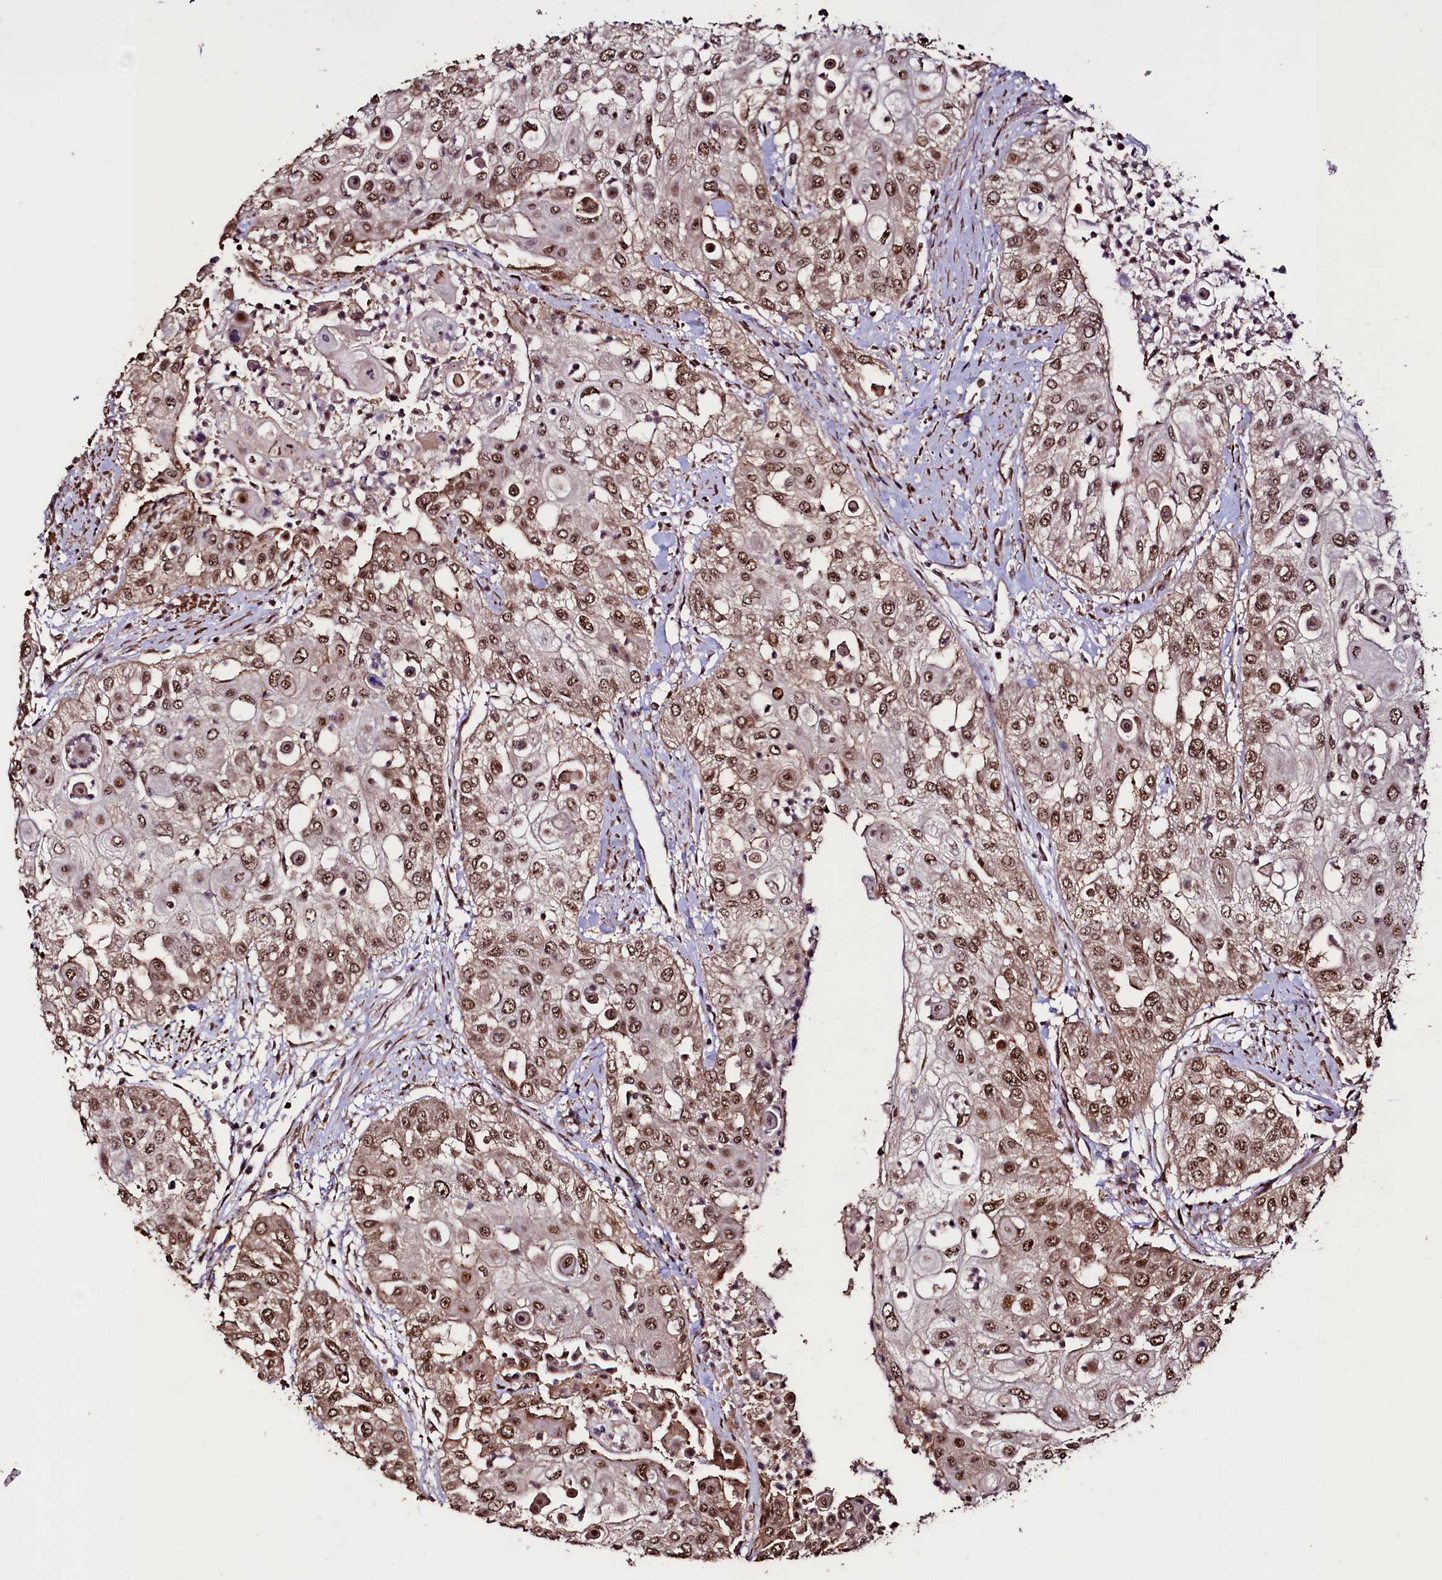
{"staining": {"intensity": "moderate", "quantity": ">75%", "location": "nuclear"}, "tissue": "urothelial cancer", "cell_type": "Tumor cells", "image_type": "cancer", "snomed": [{"axis": "morphology", "description": "Urothelial carcinoma, High grade"}, {"axis": "topography", "description": "Urinary bladder"}], "caption": "Tumor cells reveal medium levels of moderate nuclear positivity in approximately >75% of cells in urothelial carcinoma (high-grade).", "gene": "SFSWAP", "patient": {"sex": "female", "age": 79}}